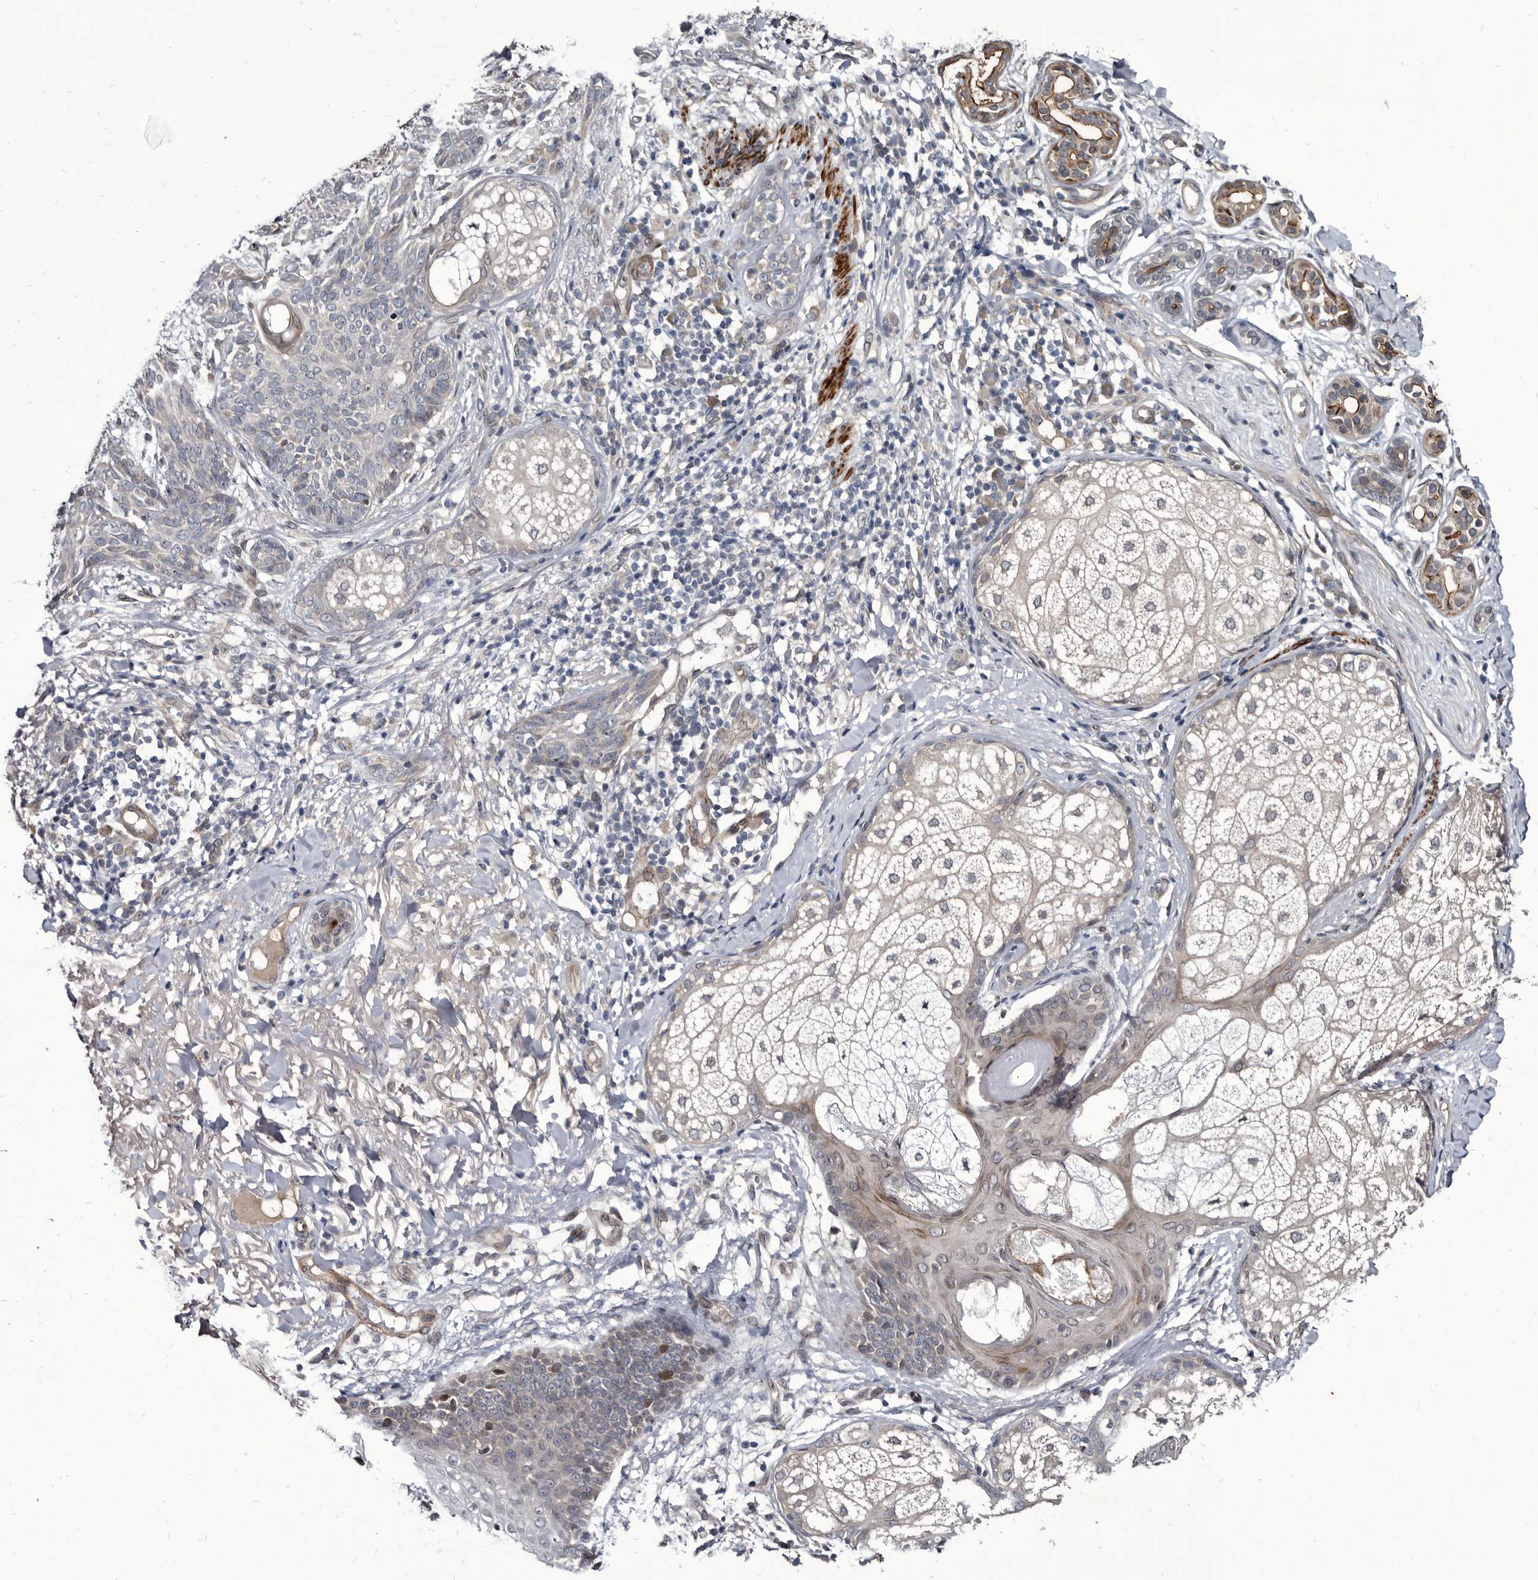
{"staining": {"intensity": "negative", "quantity": "none", "location": "none"}, "tissue": "skin cancer", "cell_type": "Tumor cells", "image_type": "cancer", "snomed": [{"axis": "morphology", "description": "Basal cell carcinoma"}, {"axis": "topography", "description": "Skin"}], "caption": "Protein analysis of skin cancer shows no significant expression in tumor cells.", "gene": "PROM1", "patient": {"sex": "male", "age": 85}}